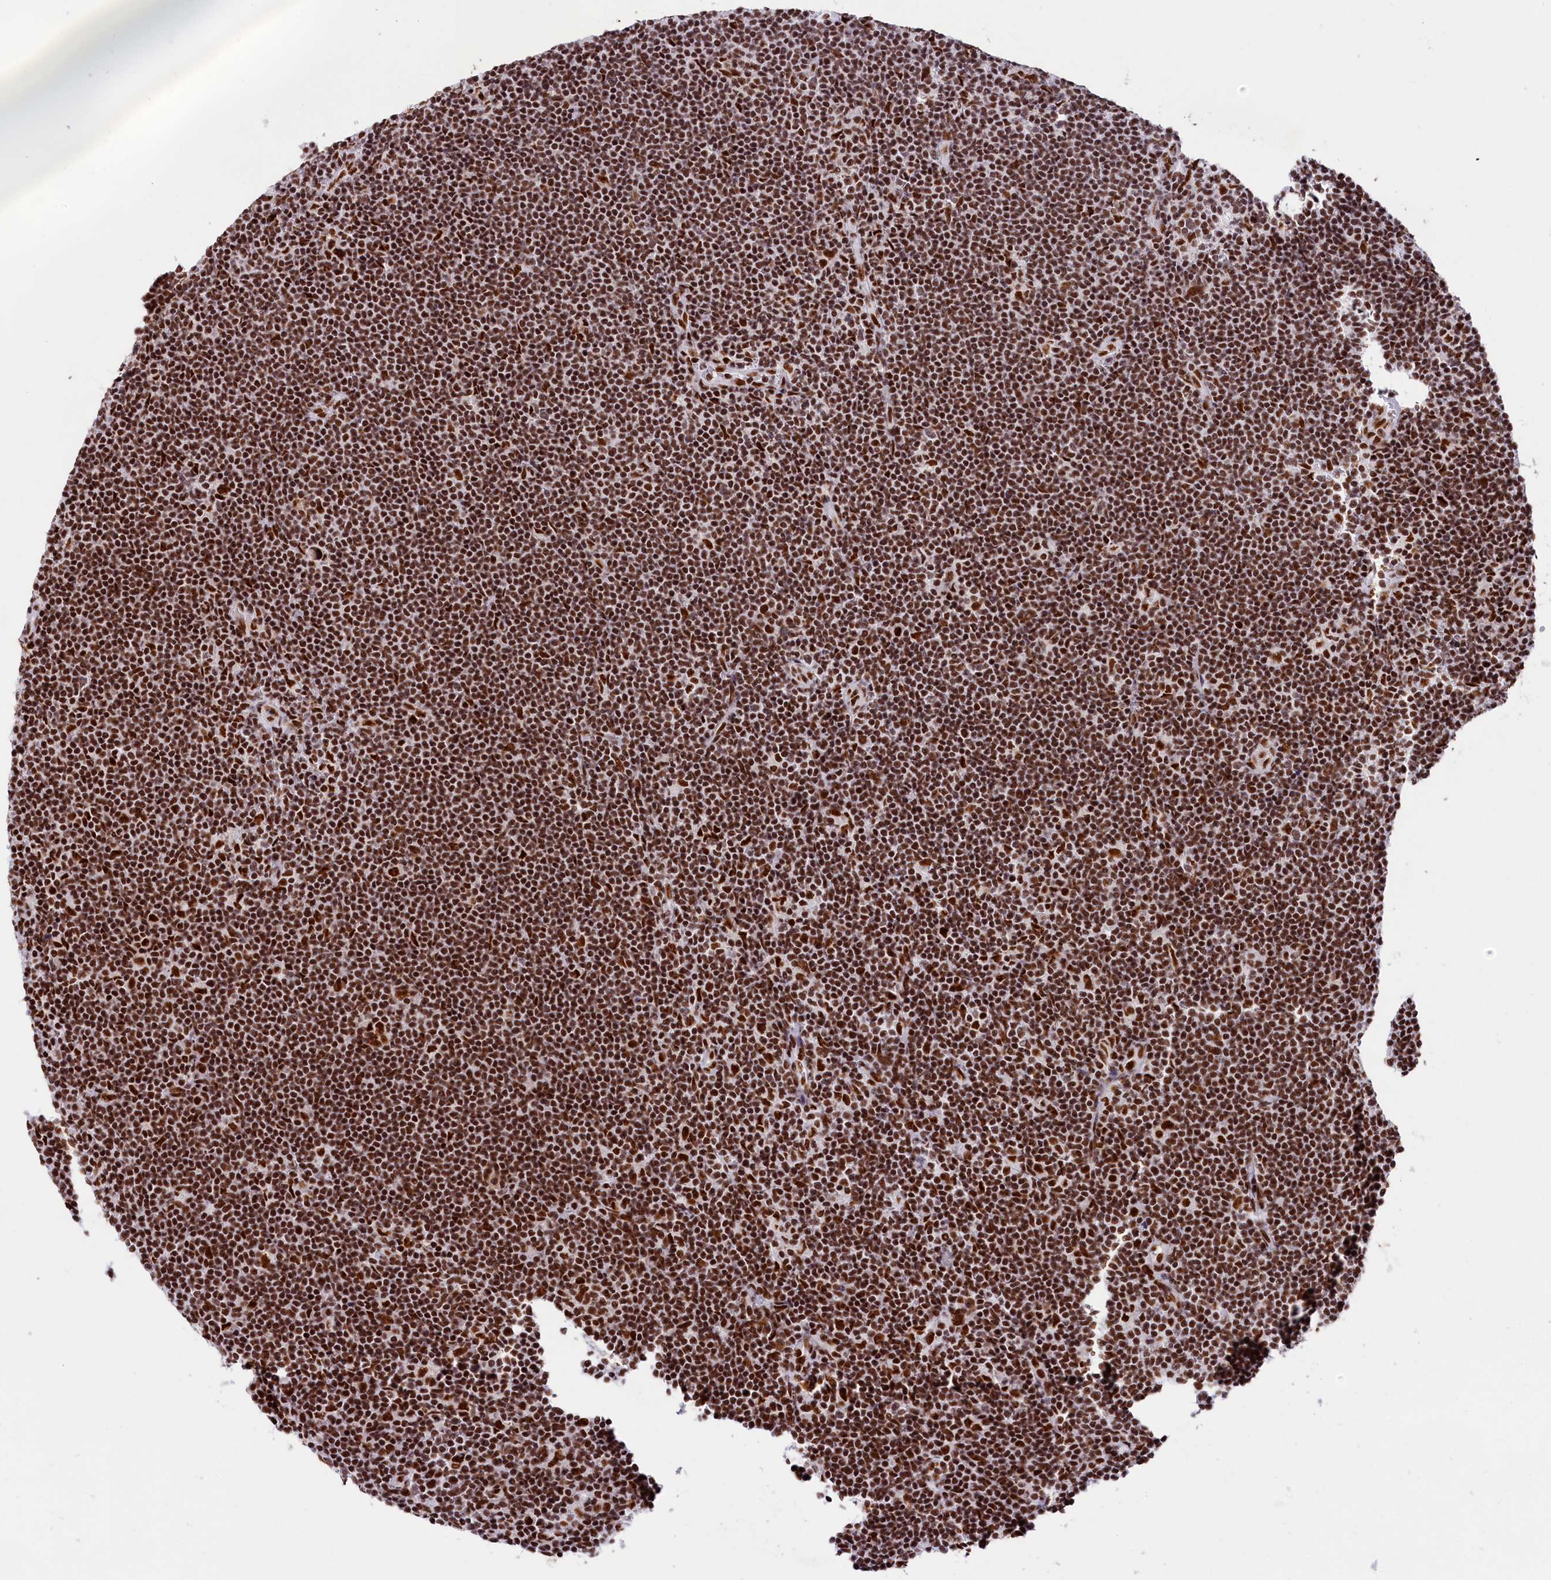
{"staining": {"intensity": "moderate", "quantity": ">75%", "location": "nuclear"}, "tissue": "lymphoma", "cell_type": "Tumor cells", "image_type": "cancer", "snomed": [{"axis": "morphology", "description": "Hodgkin's disease, NOS"}, {"axis": "topography", "description": "Lymph node"}], "caption": "Protein positivity by IHC shows moderate nuclear positivity in about >75% of tumor cells in Hodgkin's disease.", "gene": "SNRNP70", "patient": {"sex": "female", "age": 57}}